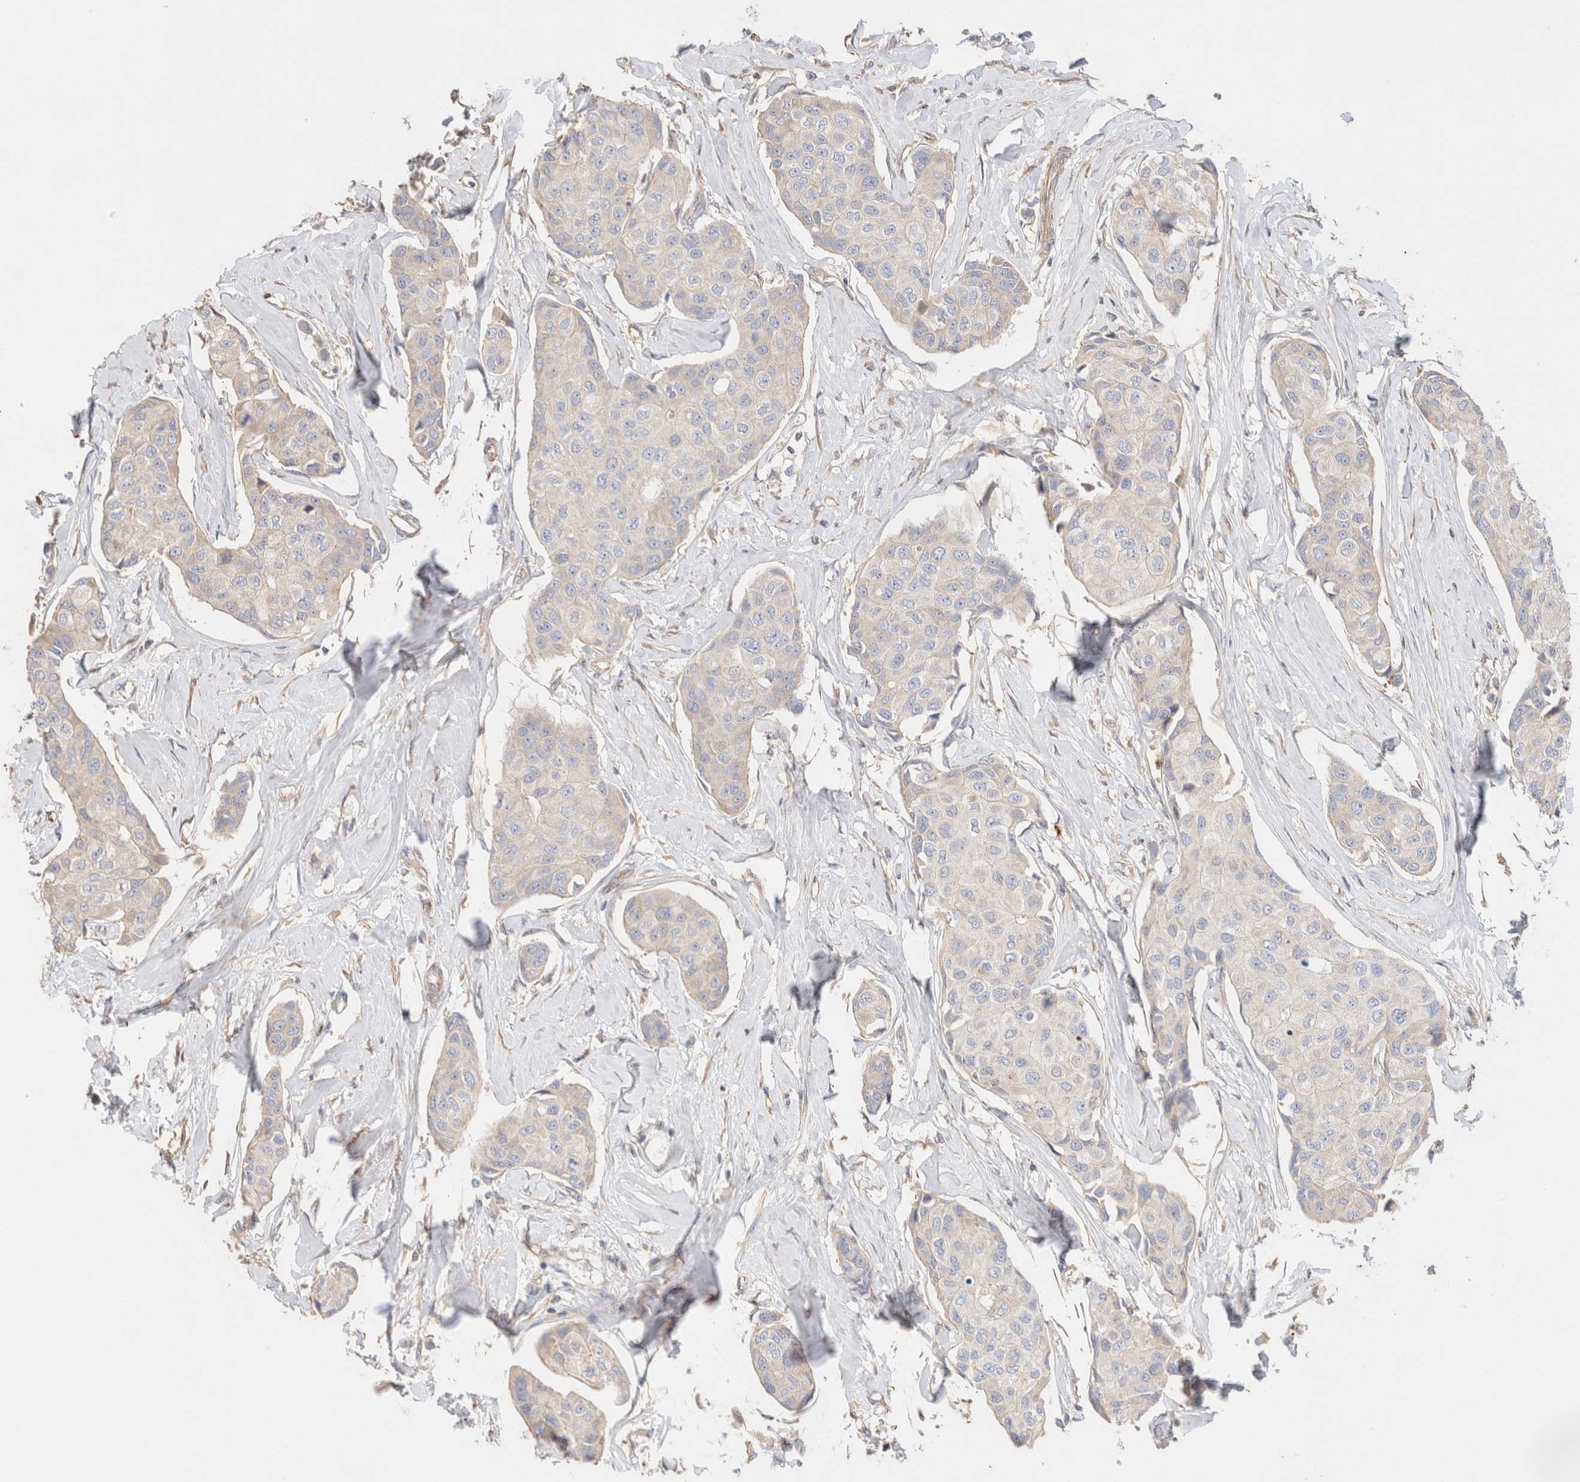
{"staining": {"intensity": "negative", "quantity": "none", "location": "none"}, "tissue": "breast cancer", "cell_type": "Tumor cells", "image_type": "cancer", "snomed": [{"axis": "morphology", "description": "Duct carcinoma"}, {"axis": "topography", "description": "Breast"}], "caption": "An image of infiltrating ductal carcinoma (breast) stained for a protein reveals no brown staining in tumor cells.", "gene": "PROS1", "patient": {"sex": "female", "age": 80}}